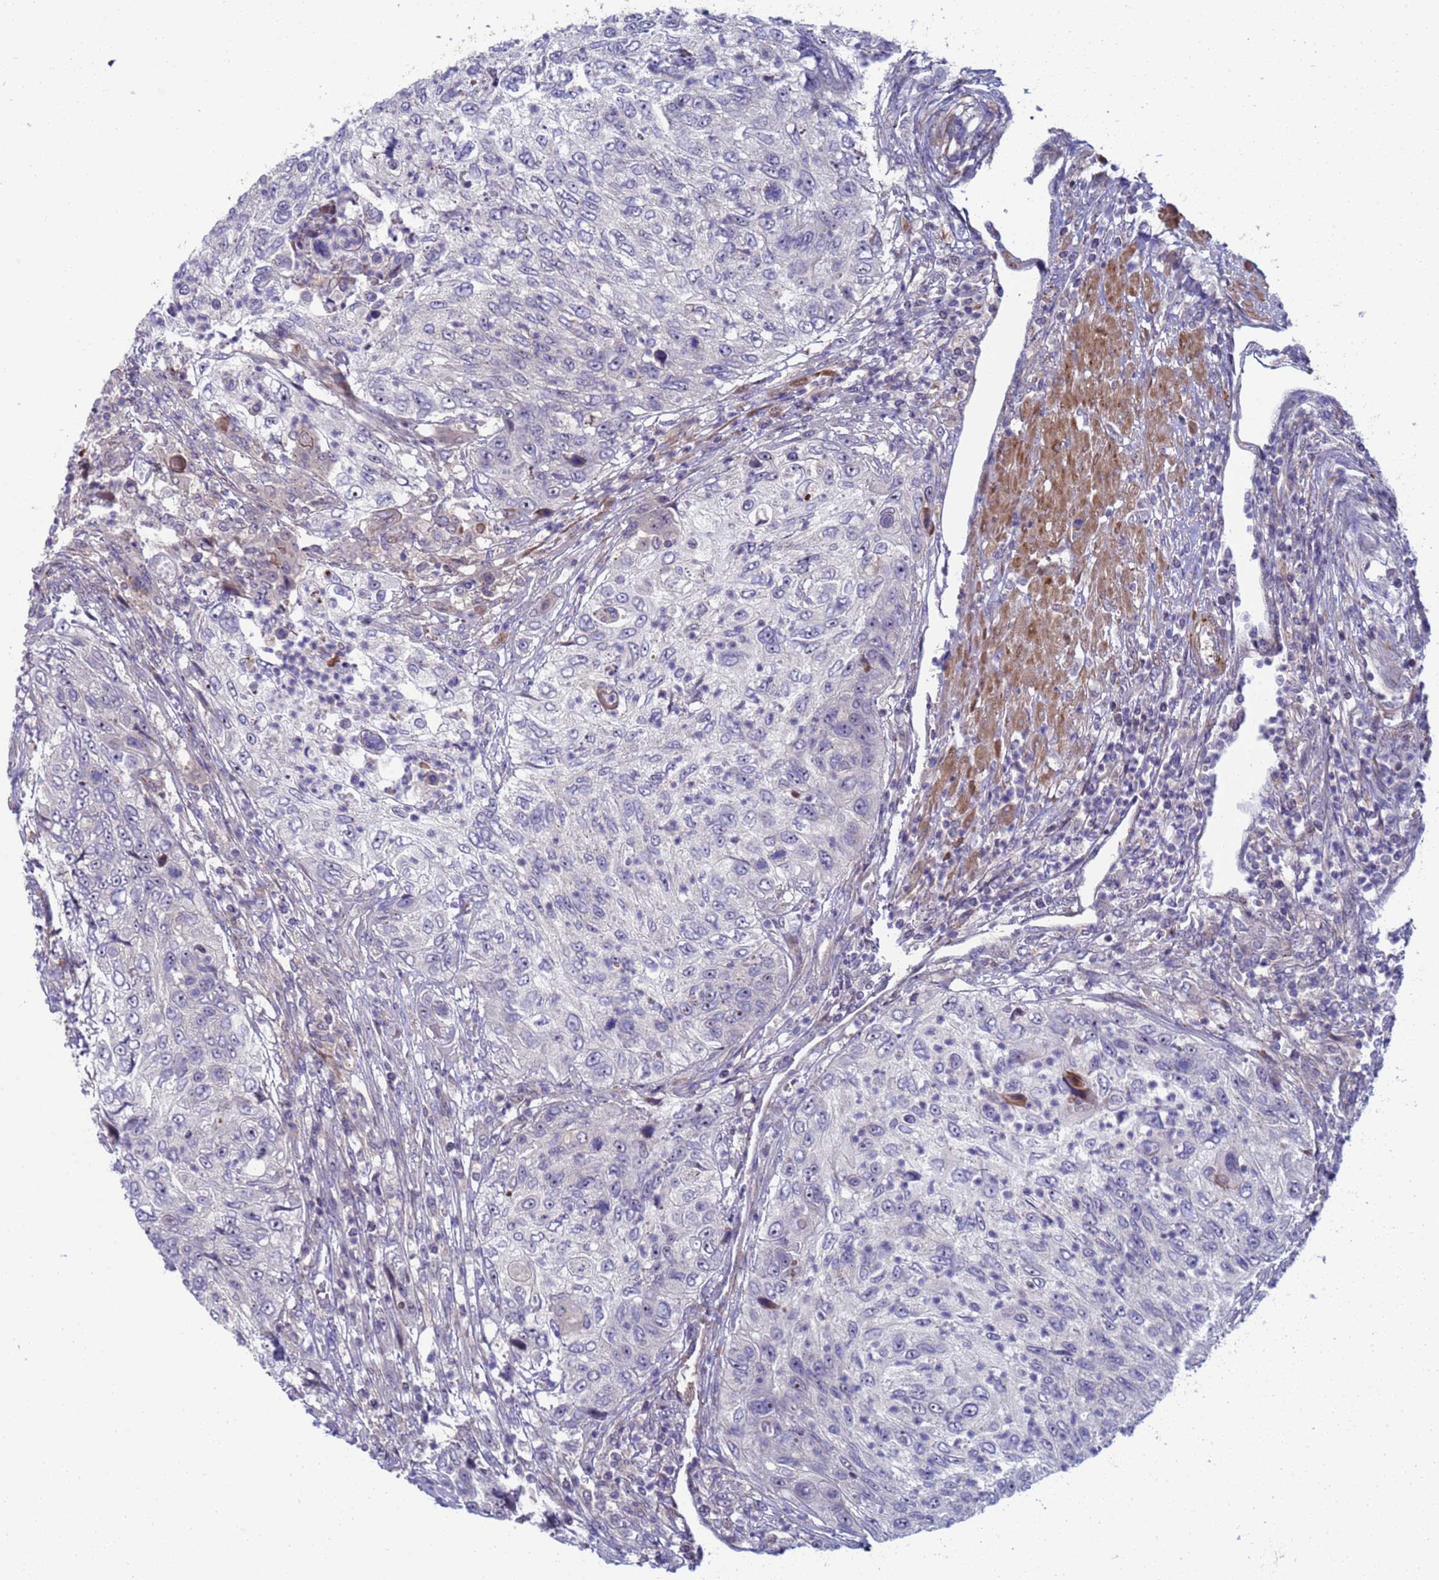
{"staining": {"intensity": "negative", "quantity": "none", "location": "none"}, "tissue": "urothelial cancer", "cell_type": "Tumor cells", "image_type": "cancer", "snomed": [{"axis": "morphology", "description": "Urothelial carcinoma, High grade"}, {"axis": "topography", "description": "Urinary bladder"}], "caption": "A high-resolution histopathology image shows IHC staining of urothelial carcinoma (high-grade), which displays no significant staining in tumor cells. (Stains: DAB (3,3'-diaminobenzidine) immunohistochemistry with hematoxylin counter stain, Microscopy: brightfield microscopy at high magnification).", "gene": "ENOSF1", "patient": {"sex": "female", "age": 60}}